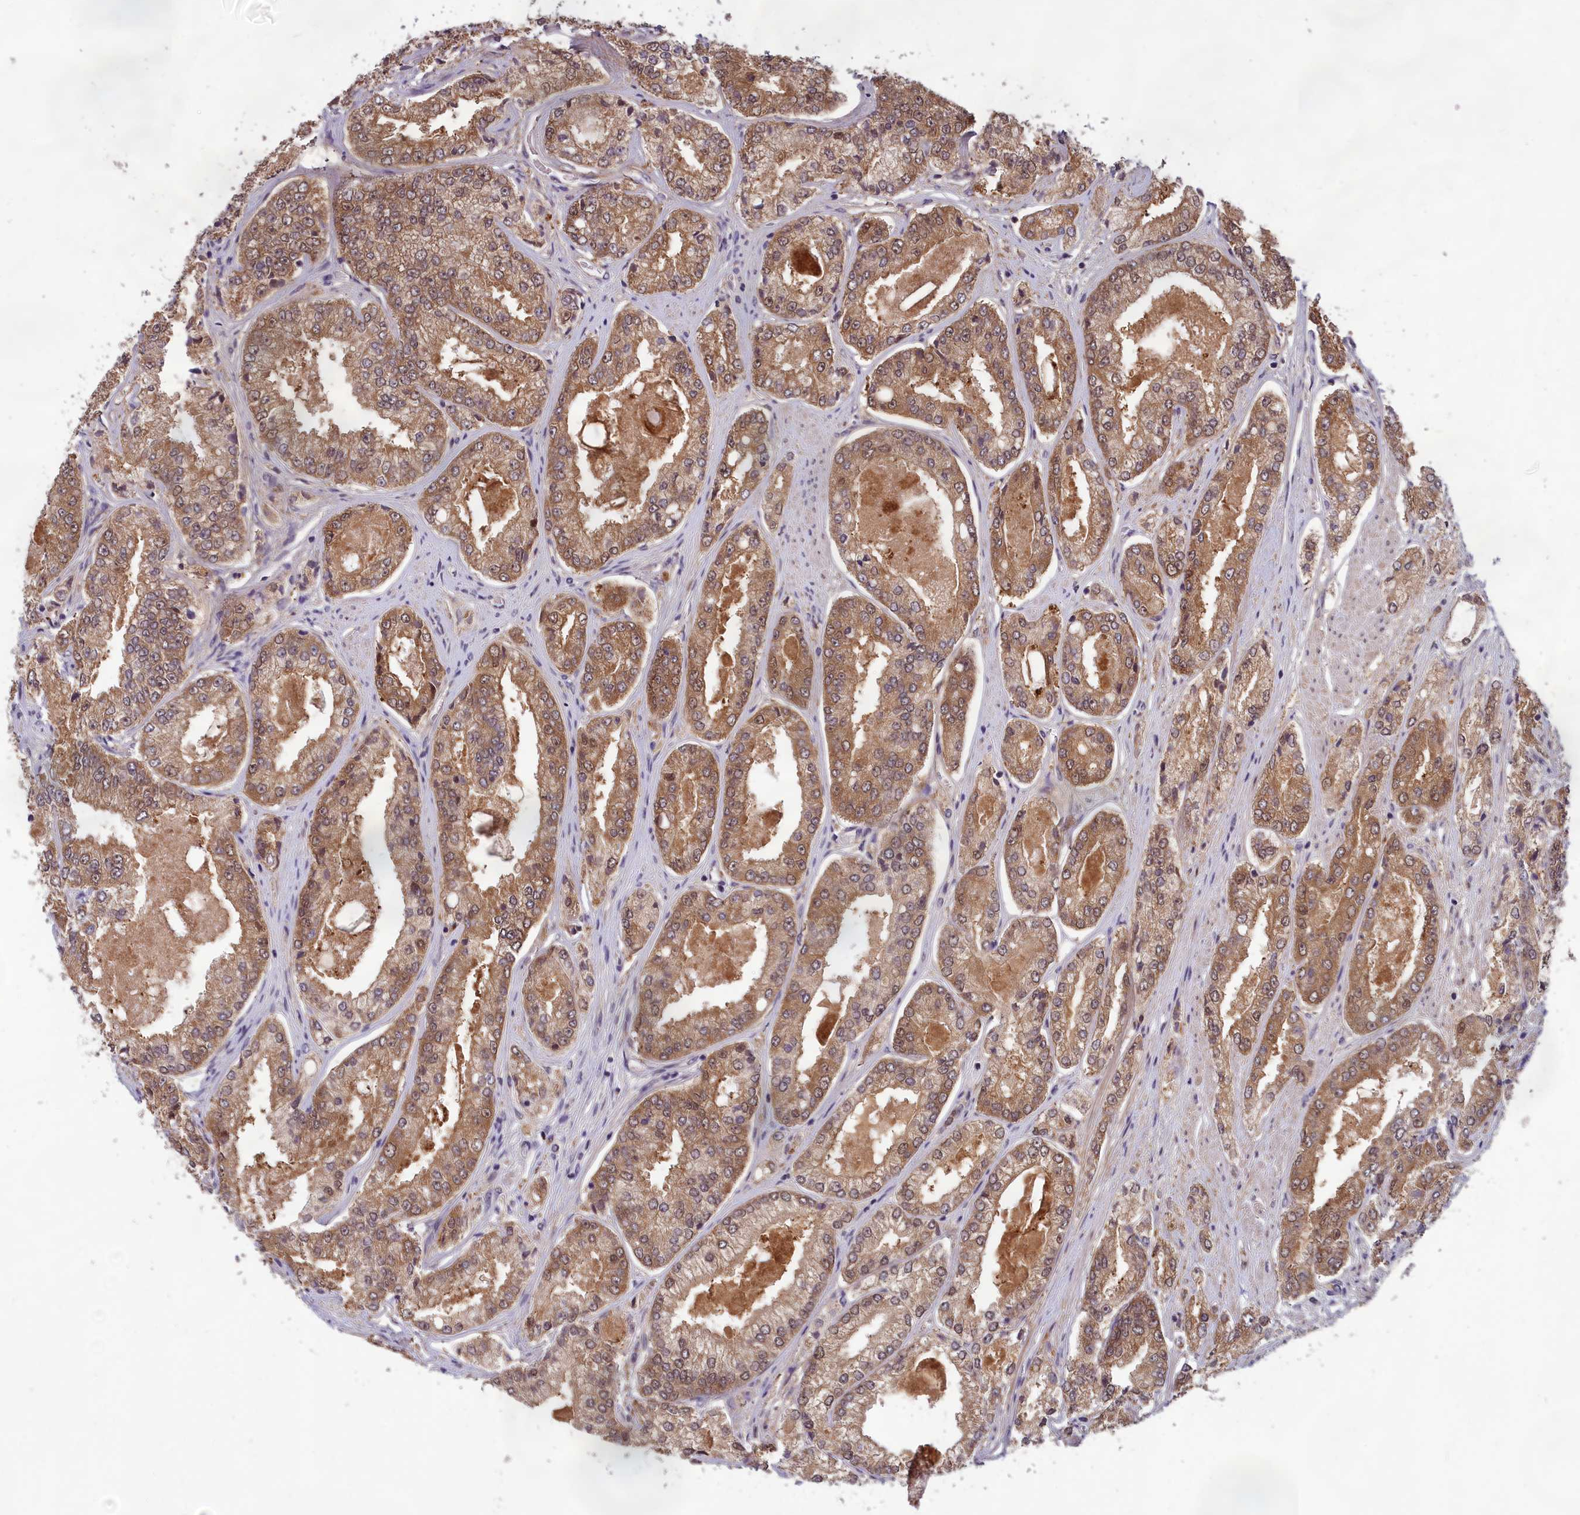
{"staining": {"intensity": "moderate", "quantity": ">75%", "location": "cytoplasmic/membranous"}, "tissue": "prostate cancer", "cell_type": "Tumor cells", "image_type": "cancer", "snomed": [{"axis": "morphology", "description": "Adenocarcinoma, High grade"}, {"axis": "topography", "description": "Prostate"}], "caption": "Immunohistochemical staining of prostate high-grade adenocarcinoma reveals moderate cytoplasmic/membranous protein staining in about >75% of tumor cells. The protein is stained brown, and the nuclei are stained in blue (DAB (3,3'-diaminobenzidine) IHC with brightfield microscopy, high magnification).", "gene": "CCDC15", "patient": {"sex": "male", "age": 71}}